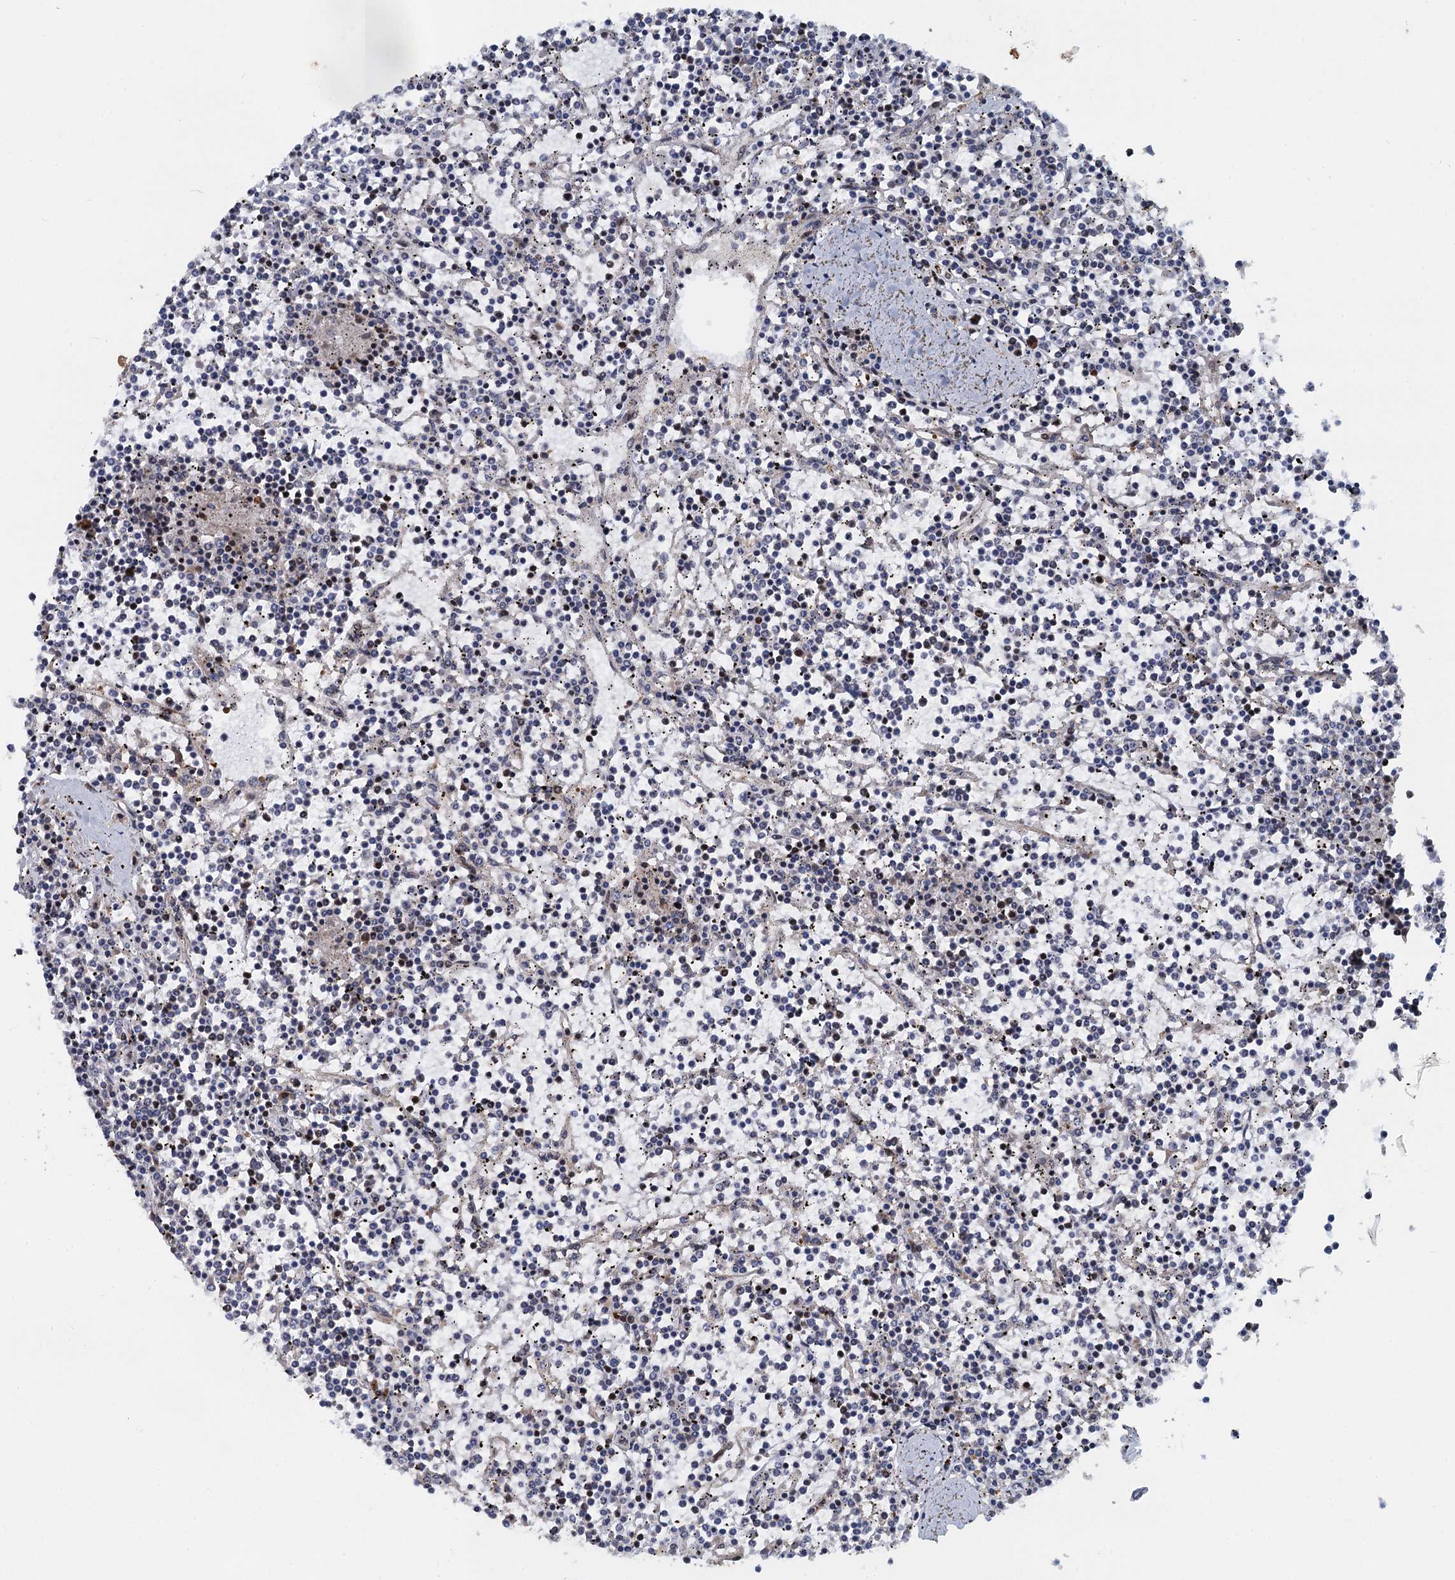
{"staining": {"intensity": "negative", "quantity": "none", "location": "none"}, "tissue": "lymphoma", "cell_type": "Tumor cells", "image_type": "cancer", "snomed": [{"axis": "morphology", "description": "Malignant lymphoma, non-Hodgkin's type, Low grade"}, {"axis": "topography", "description": "Spleen"}], "caption": "This is an IHC photomicrograph of malignant lymphoma, non-Hodgkin's type (low-grade). There is no expression in tumor cells.", "gene": "ATOSA", "patient": {"sex": "female", "age": 19}}